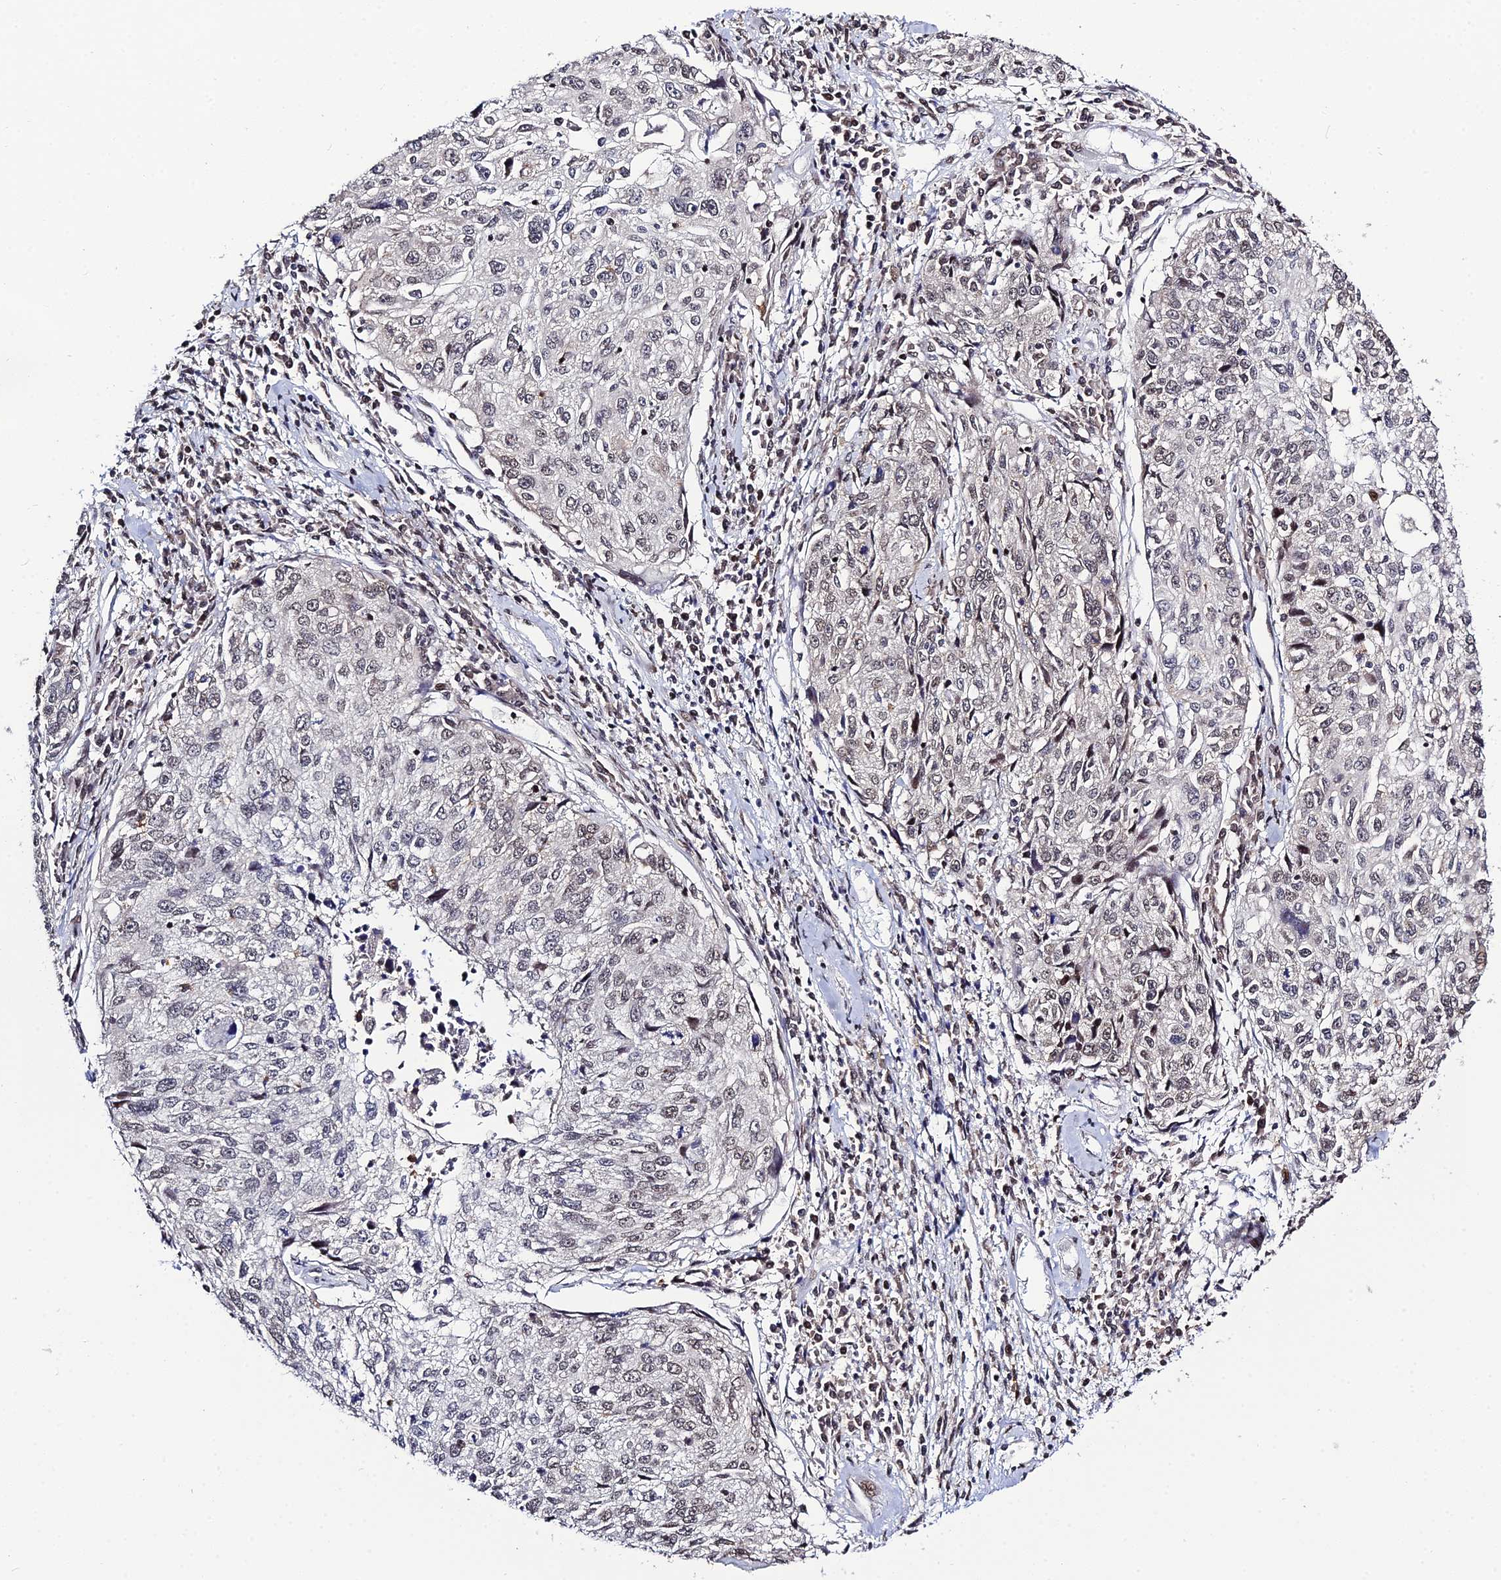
{"staining": {"intensity": "negative", "quantity": "none", "location": "none"}, "tissue": "cervical cancer", "cell_type": "Tumor cells", "image_type": "cancer", "snomed": [{"axis": "morphology", "description": "Squamous cell carcinoma, NOS"}, {"axis": "topography", "description": "Cervix"}], "caption": "High magnification brightfield microscopy of cervical cancer (squamous cell carcinoma) stained with DAB (3,3'-diaminobenzidine) (brown) and counterstained with hematoxylin (blue): tumor cells show no significant staining.", "gene": "SYT15", "patient": {"sex": "female", "age": 57}}